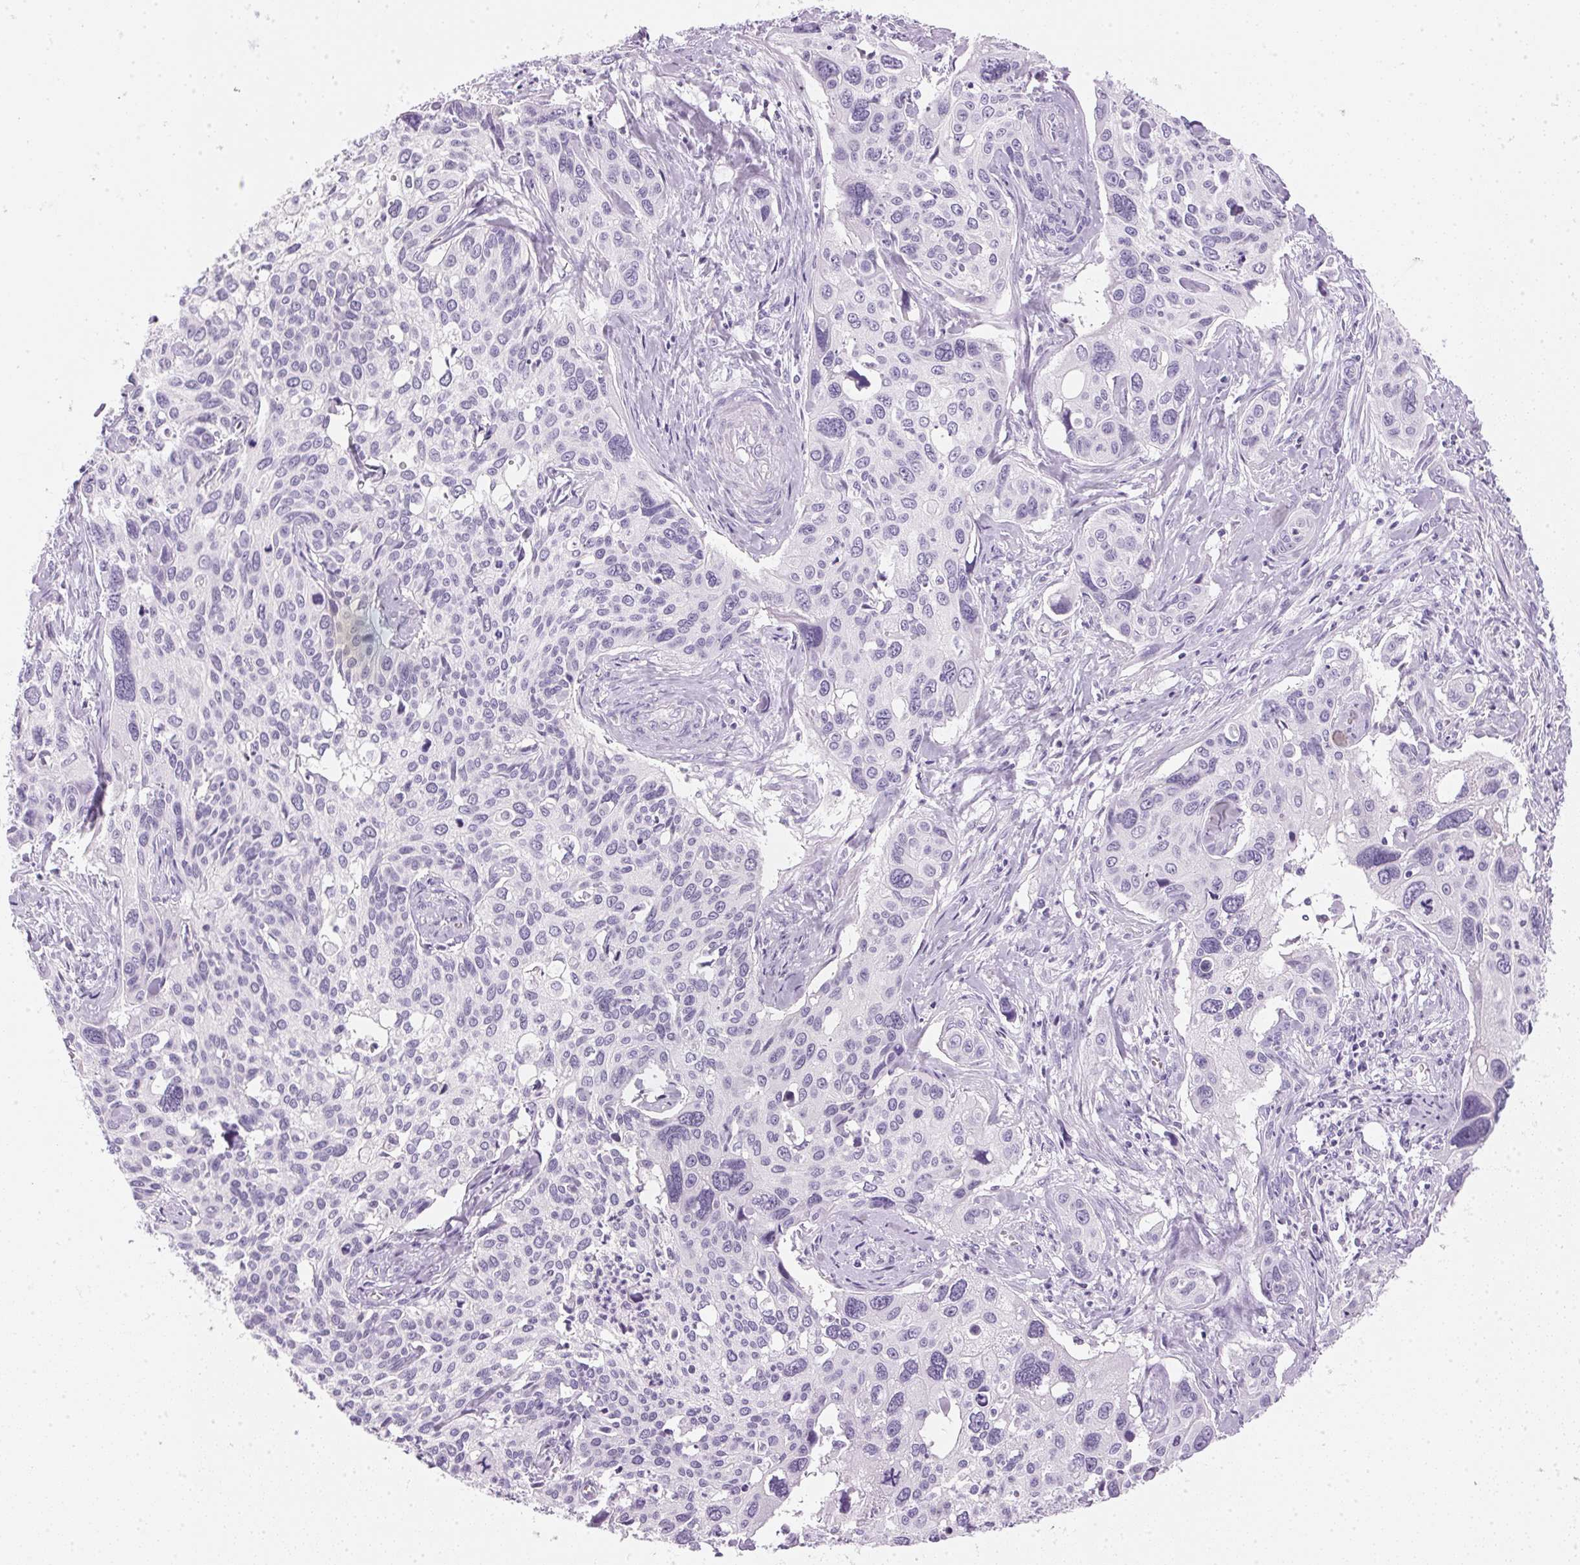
{"staining": {"intensity": "negative", "quantity": "none", "location": "none"}, "tissue": "cervical cancer", "cell_type": "Tumor cells", "image_type": "cancer", "snomed": [{"axis": "morphology", "description": "Squamous cell carcinoma, NOS"}, {"axis": "topography", "description": "Cervix"}], "caption": "High power microscopy photomicrograph of an immunohistochemistry (IHC) micrograph of cervical cancer (squamous cell carcinoma), revealing no significant staining in tumor cells.", "gene": "IGFBP1", "patient": {"sex": "female", "age": 31}}